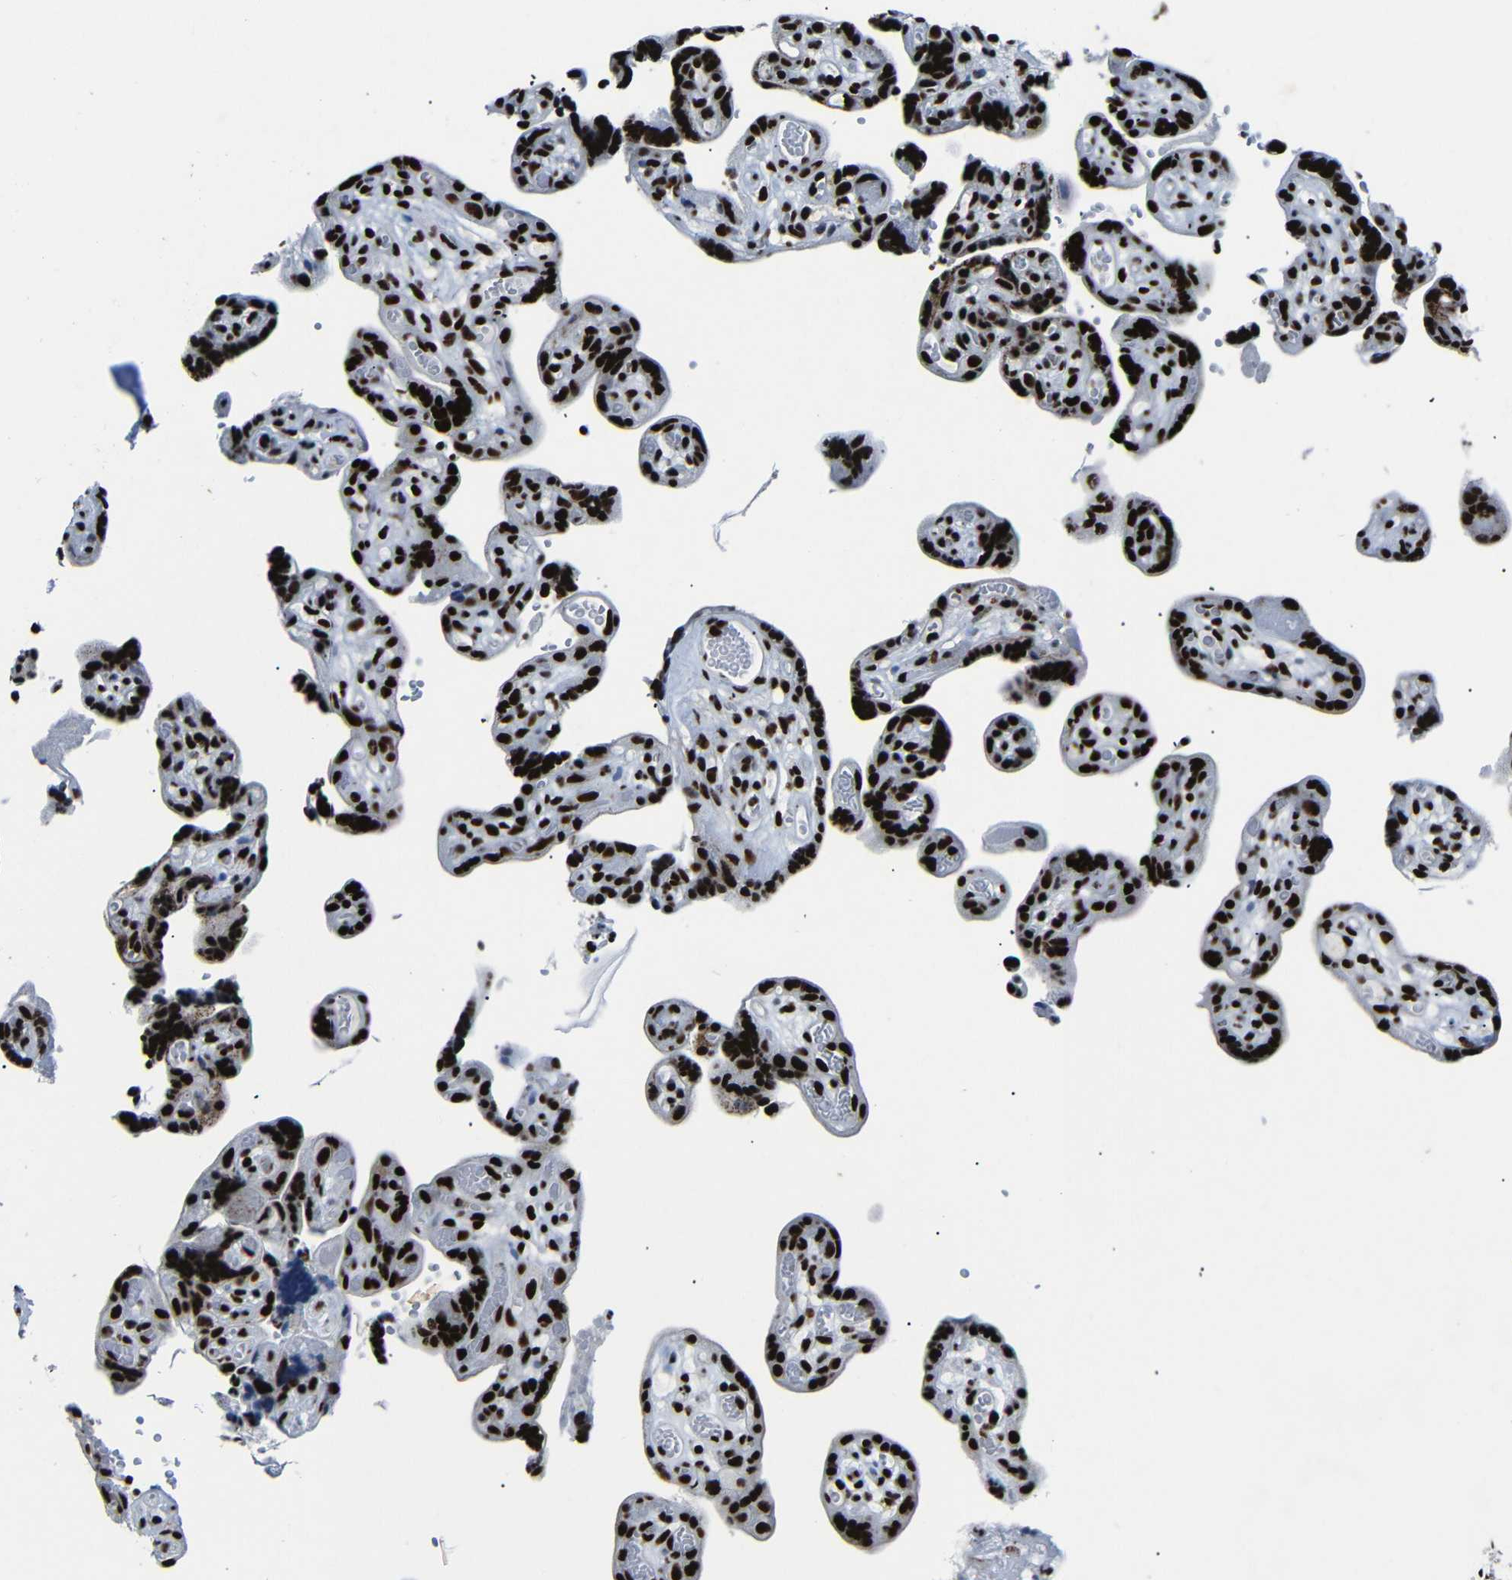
{"staining": {"intensity": "strong", "quantity": ">75%", "location": "nuclear"}, "tissue": "placenta", "cell_type": "Decidual cells", "image_type": "normal", "snomed": [{"axis": "morphology", "description": "Normal tissue, NOS"}, {"axis": "topography", "description": "Placenta"}], "caption": "Placenta stained with a brown dye reveals strong nuclear positive staining in approximately >75% of decidual cells.", "gene": "SRSF1", "patient": {"sex": "female", "age": 30}}